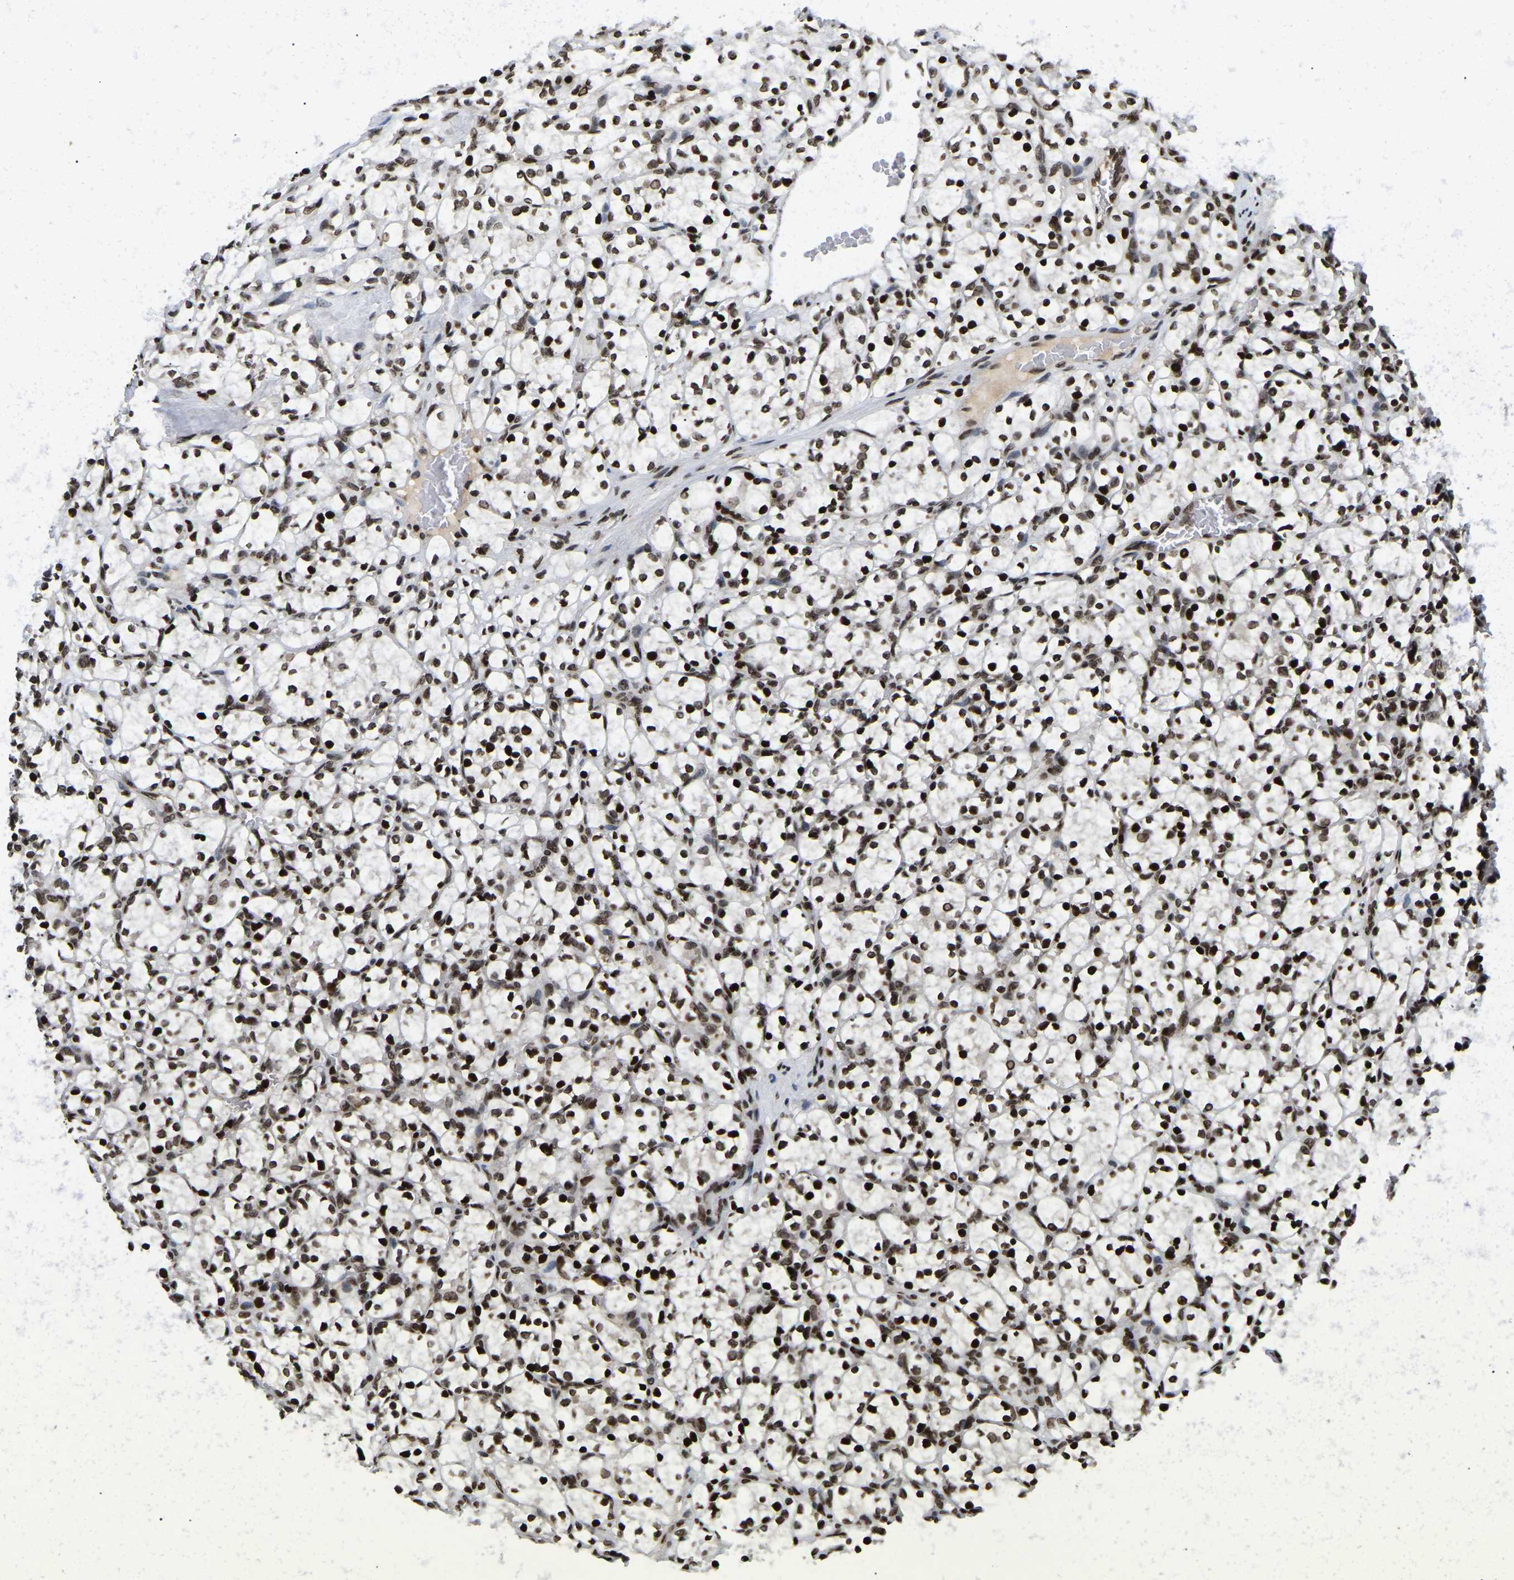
{"staining": {"intensity": "strong", "quantity": ">75%", "location": "nuclear"}, "tissue": "renal cancer", "cell_type": "Tumor cells", "image_type": "cancer", "snomed": [{"axis": "morphology", "description": "Adenocarcinoma, NOS"}, {"axis": "topography", "description": "Kidney"}], "caption": "Immunohistochemical staining of human renal adenocarcinoma displays strong nuclear protein positivity in approximately >75% of tumor cells.", "gene": "LRRC61", "patient": {"sex": "female", "age": 69}}